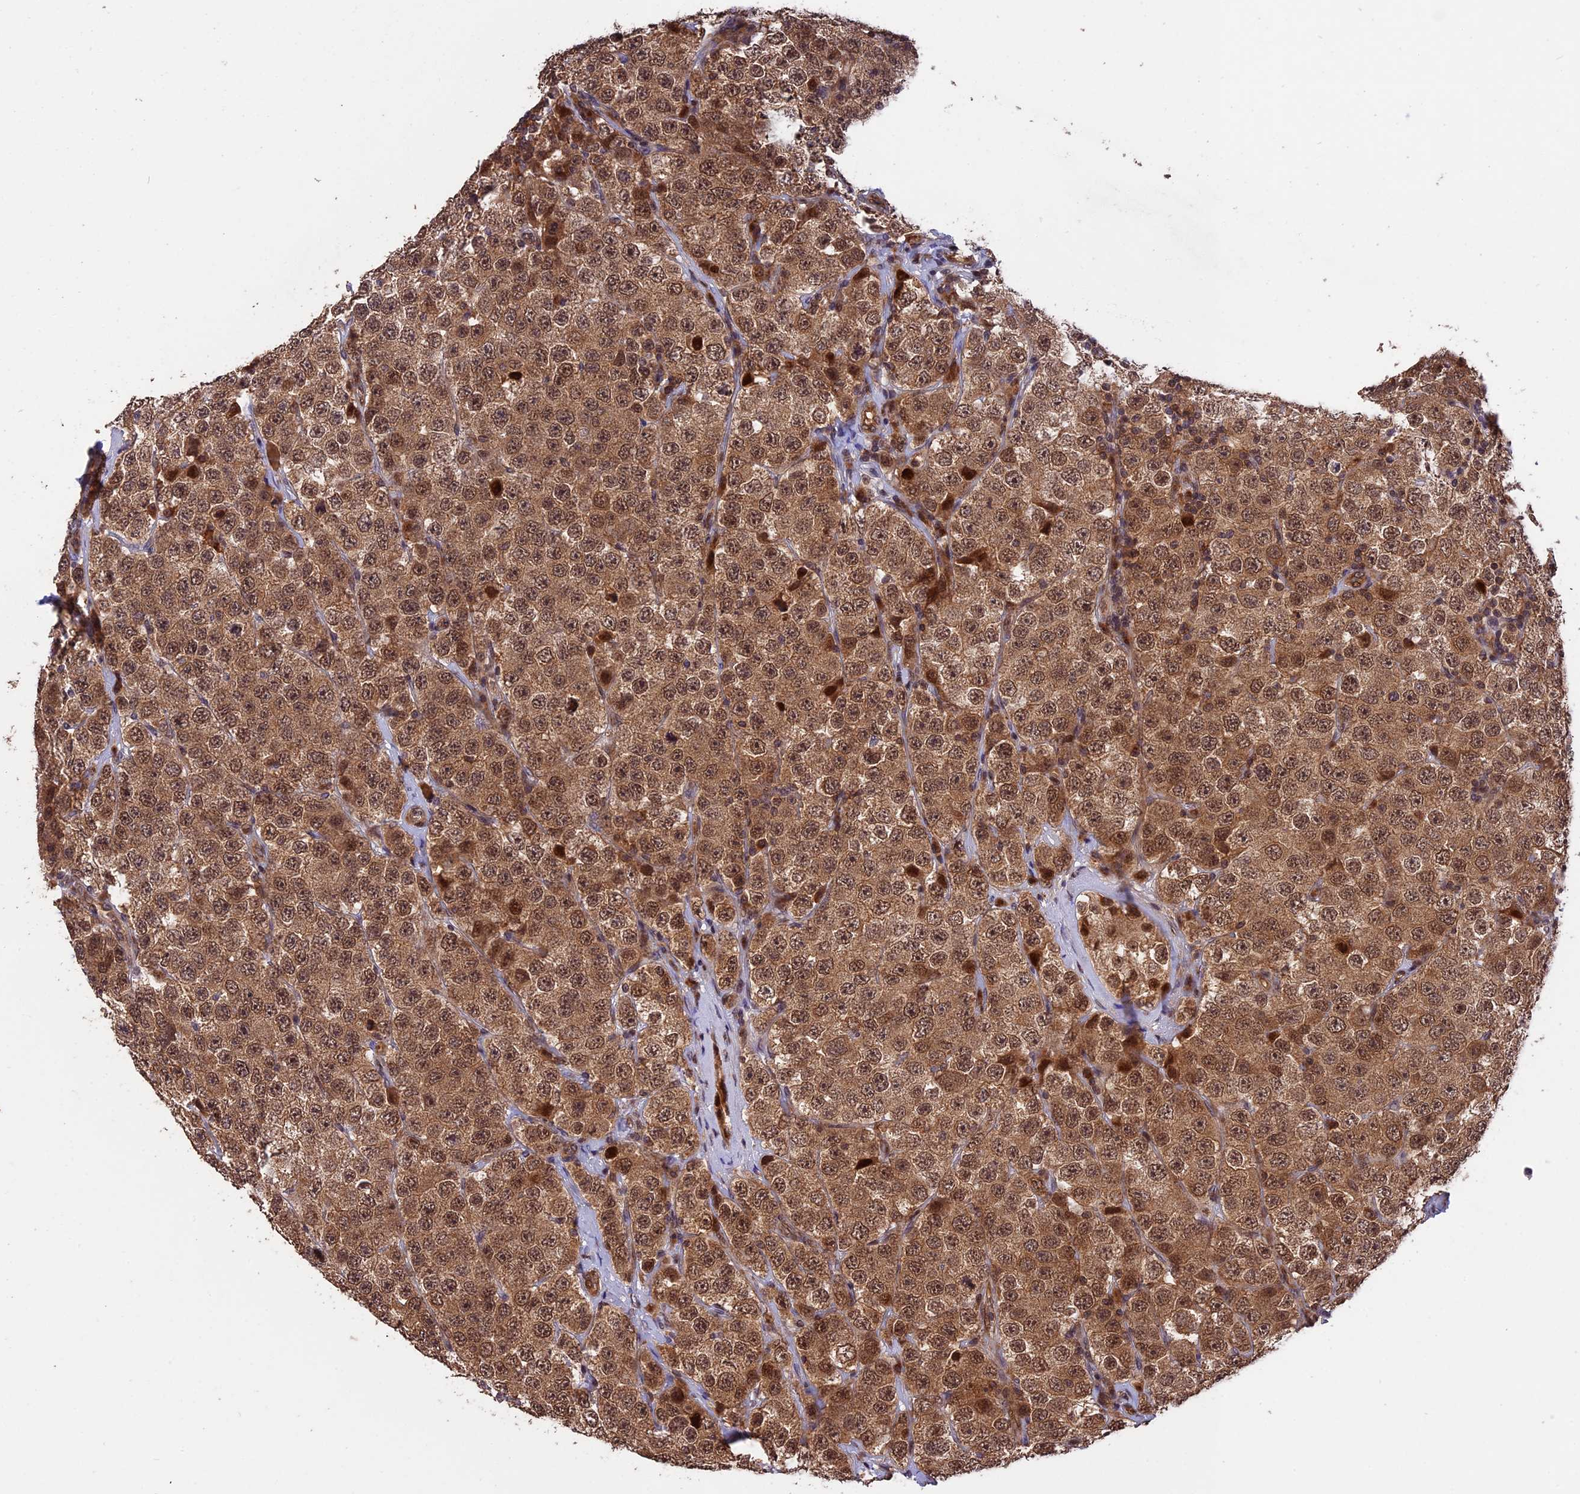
{"staining": {"intensity": "moderate", "quantity": ">75%", "location": "cytoplasmic/membranous,nuclear"}, "tissue": "testis cancer", "cell_type": "Tumor cells", "image_type": "cancer", "snomed": [{"axis": "morphology", "description": "Seminoma, NOS"}, {"axis": "topography", "description": "Testis"}], "caption": "Brown immunohistochemical staining in testis seminoma shows moderate cytoplasmic/membranous and nuclear positivity in about >75% of tumor cells.", "gene": "ESCO1", "patient": {"sex": "male", "age": 28}}